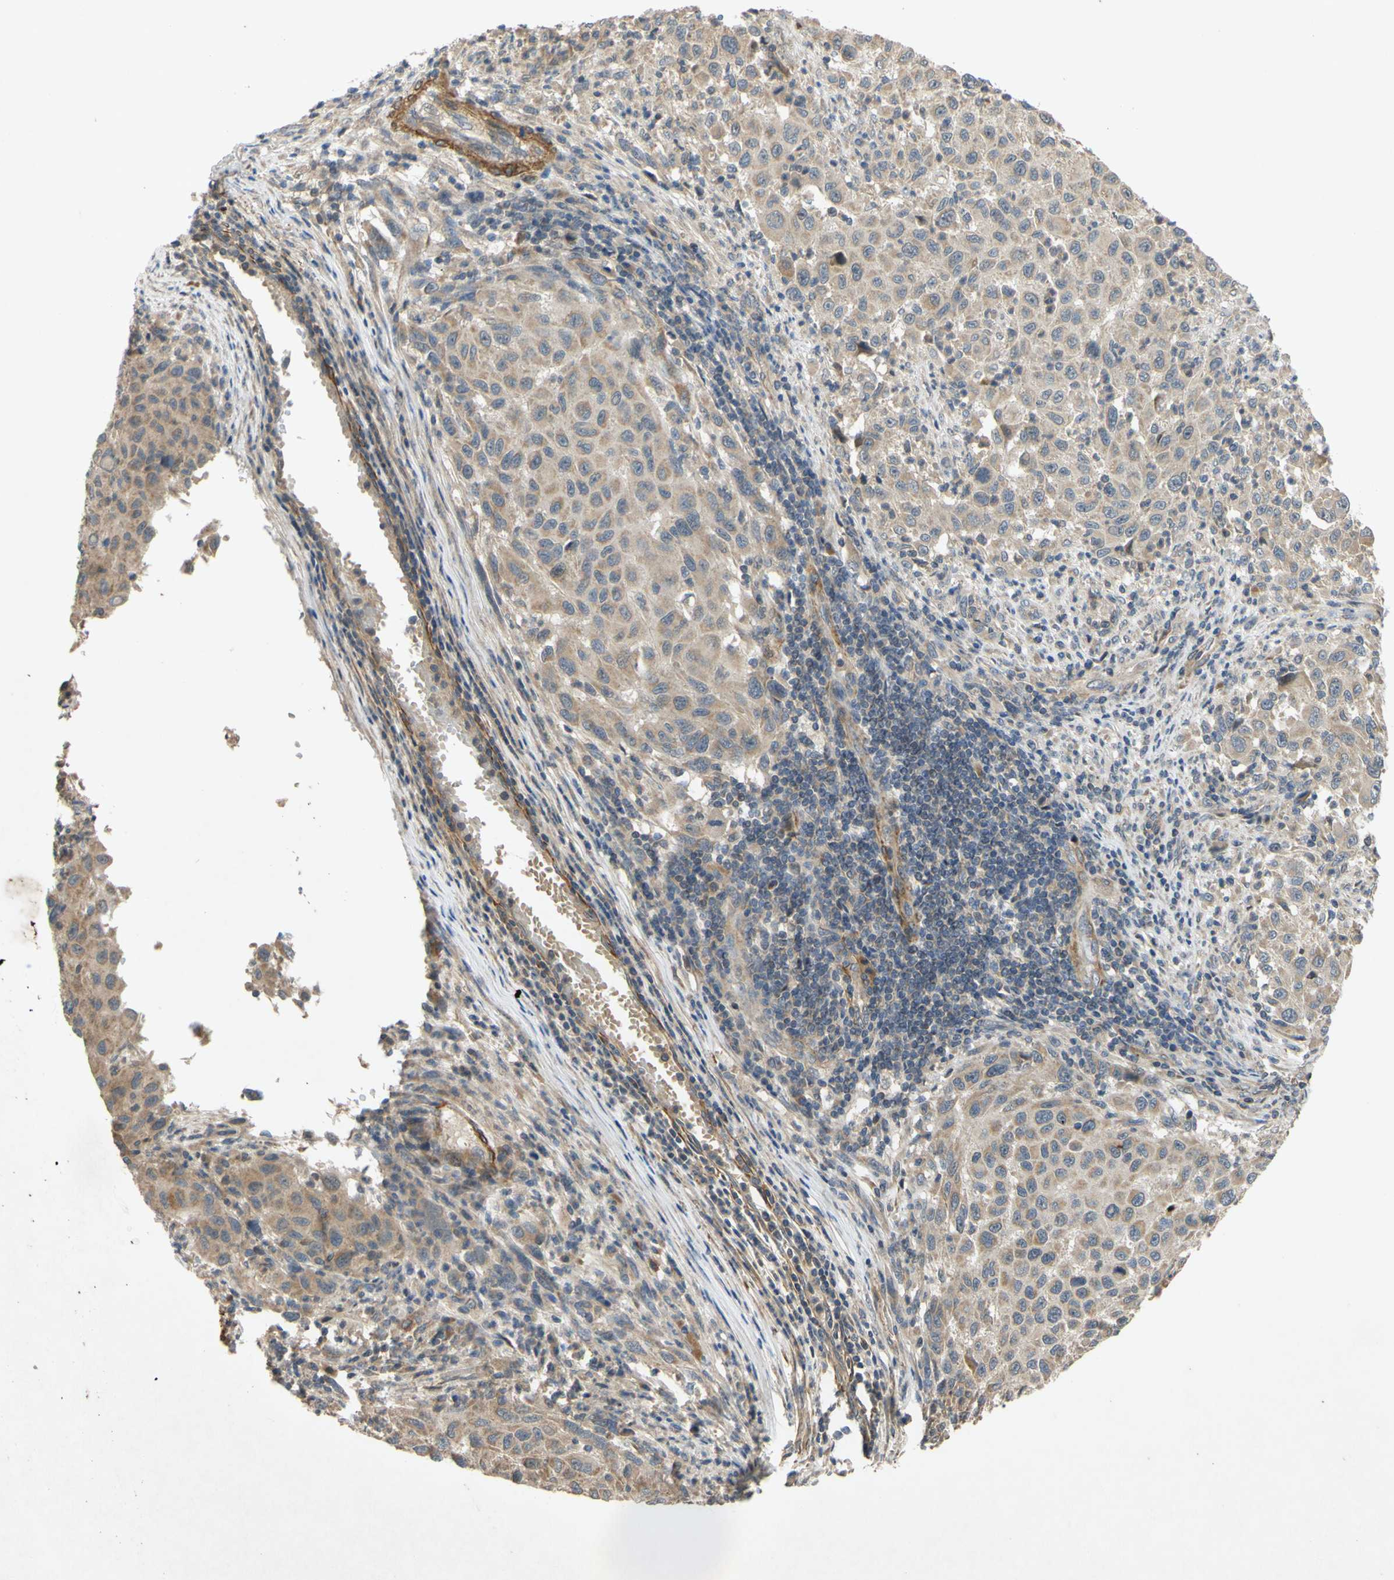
{"staining": {"intensity": "moderate", "quantity": ">75%", "location": "cytoplasmic/membranous"}, "tissue": "melanoma", "cell_type": "Tumor cells", "image_type": "cancer", "snomed": [{"axis": "morphology", "description": "Malignant melanoma, Metastatic site"}, {"axis": "topography", "description": "Lymph node"}], "caption": "Immunohistochemical staining of human malignant melanoma (metastatic site) reveals moderate cytoplasmic/membranous protein positivity in about >75% of tumor cells.", "gene": "PARD6A", "patient": {"sex": "male", "age": 61}}